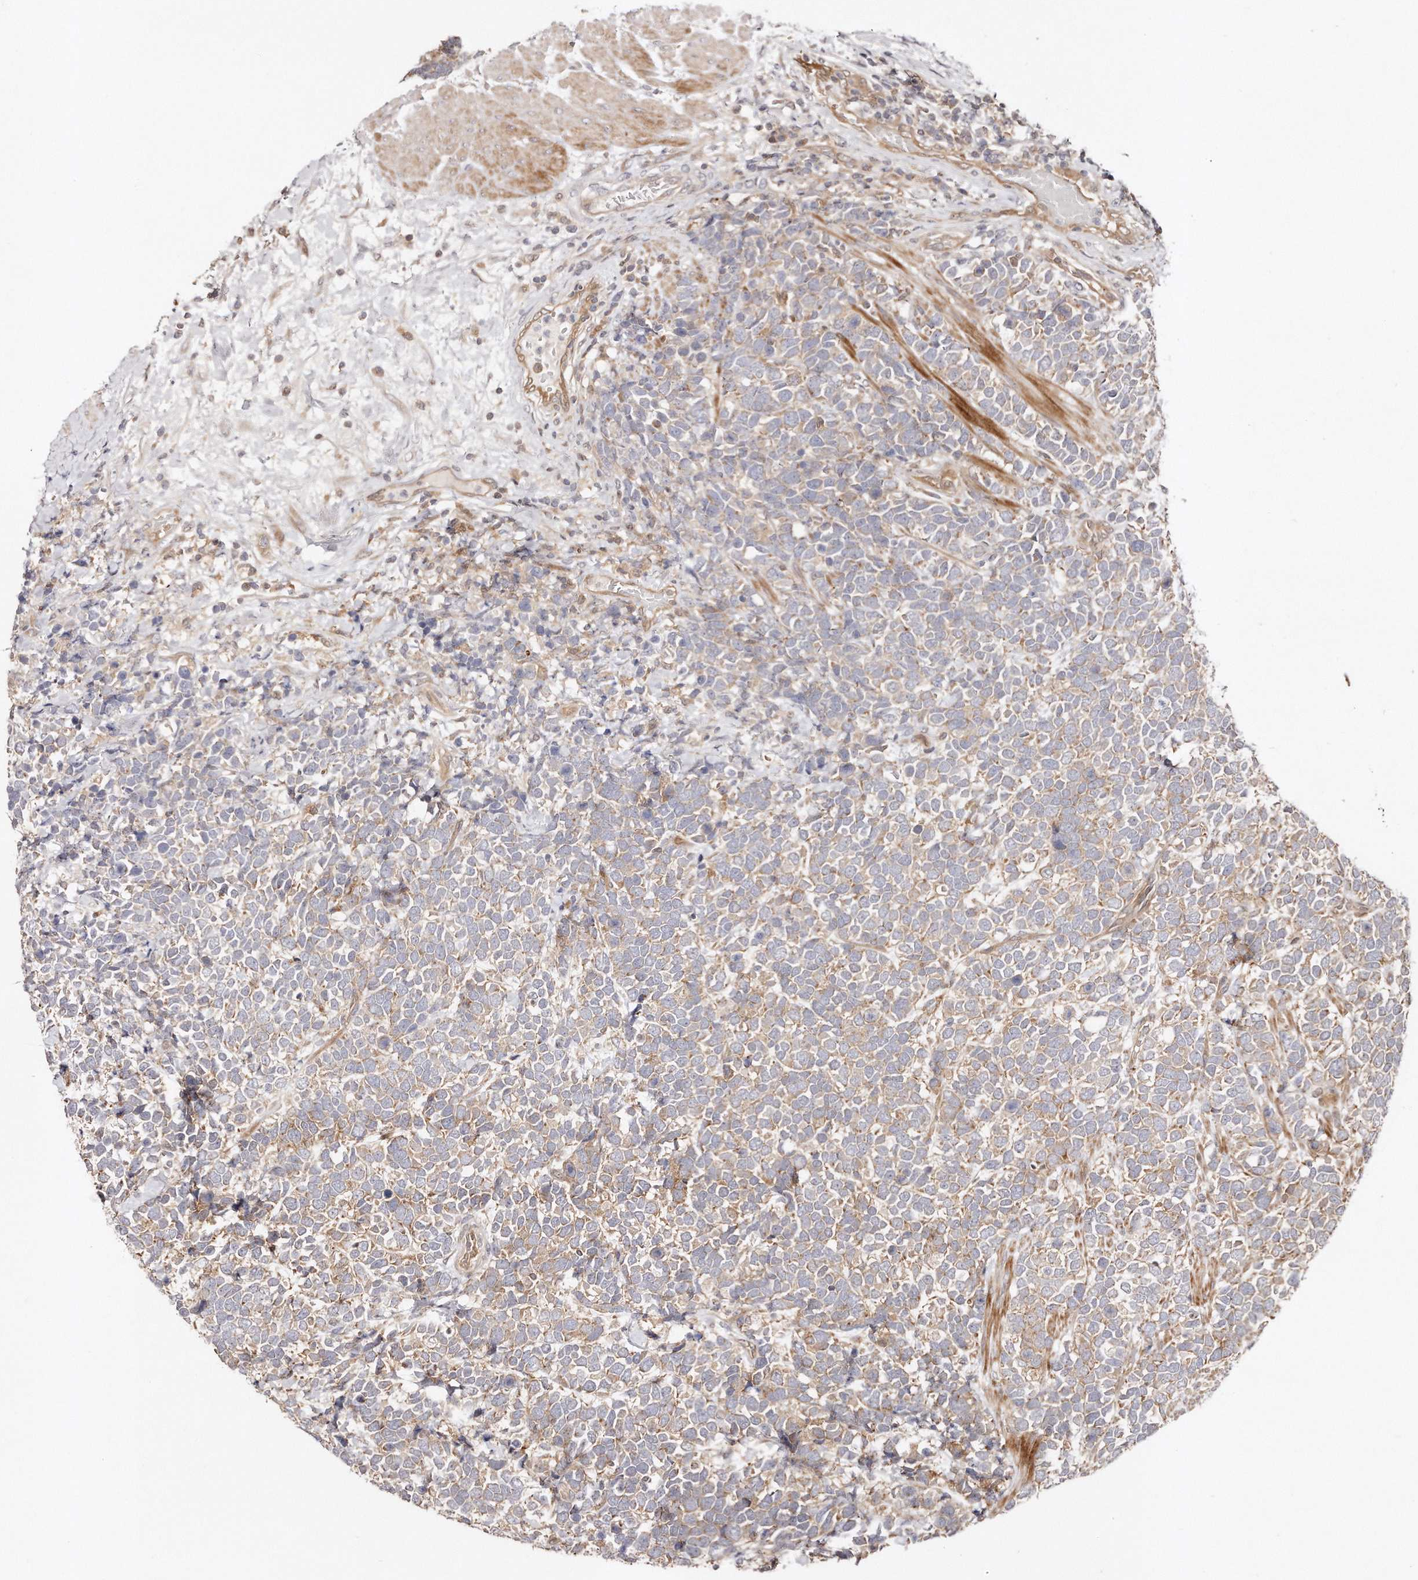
{"staining": {"intensity": "weak", "quantity": "25%-75%", "location": "cytoplasmic/membranous"}, "tissue": "urothelial cancer", "cell_type": "Tumor cells", "image_type": "cancer", "snomed": [{"axis": "morphology", "description": "Urothelial carcinoma, High grade"}, {"axis": "topography", "description": "Urinary bladder"}], "caption": "A low amount of weak cytoplasmic/membranous staining is appreciated in about 25%-75% of tumor cells in urothelial cancer tissue.", "gene": "GBP4", "patient": {"sex": "female", "age": 82}}